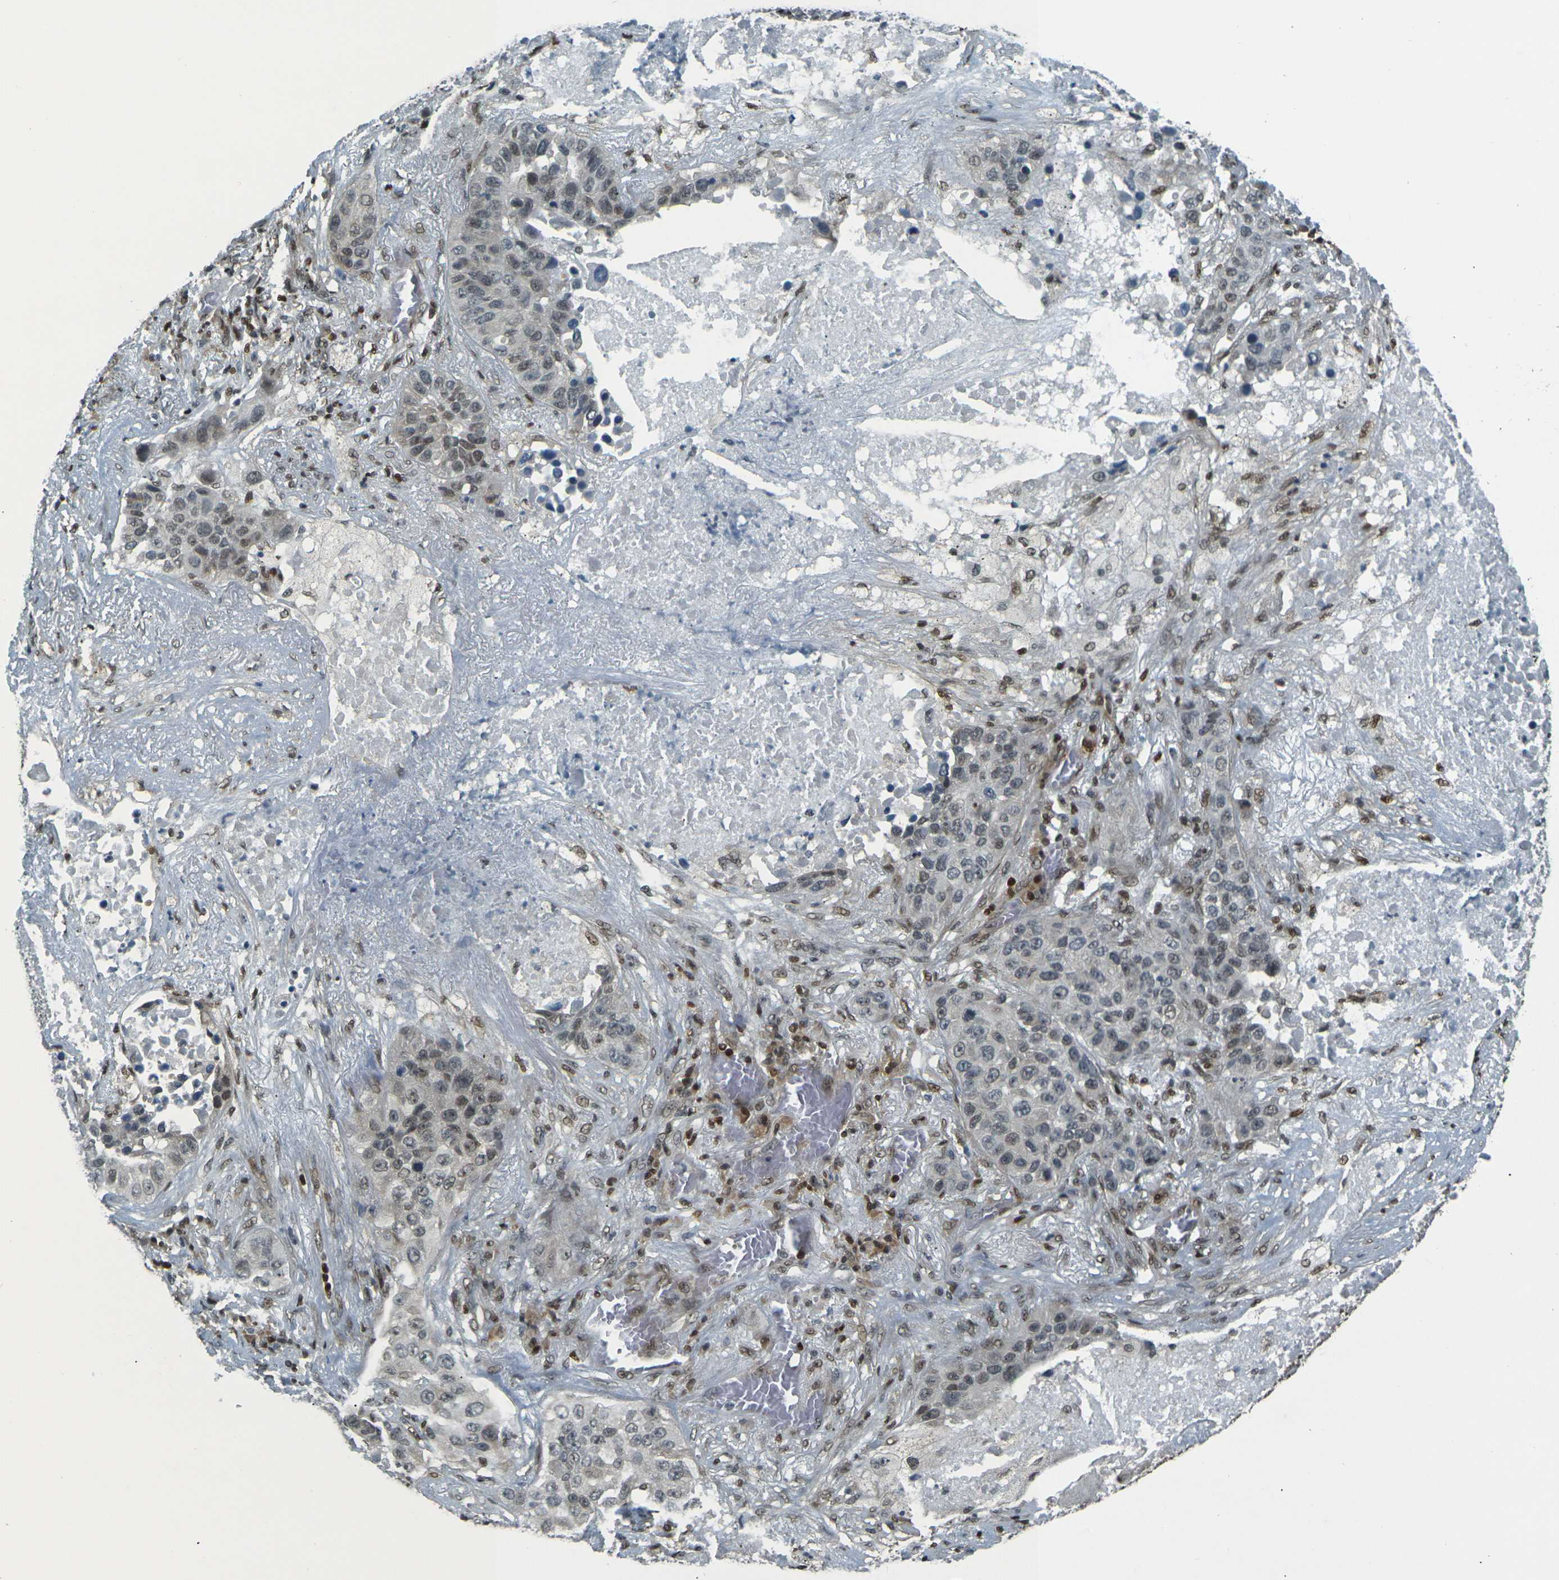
{"staining": {"intensity": "weak", "quantity": ">75%", "location": "nuclear"}, "tissue": "lung cancer", "cell_type": "Tumor cells", "image_type": "cancer", "snomed": [{"axis": "morphology", "description": "Squamous cell carcinoma, NOS"}, {"axis": "topography", "description": "Lung"}], "caption": "This micrograph displays squamous cell carcinoma (lung) stained with immunohistochemistry (IHC) to label a protein in brown. The nuclear of tumor cells show weak positivity for the protein. Nuclei are counter-stained blue.", "gene": "NHEJ1", "patient": {"sex": "male", "age": 57}}